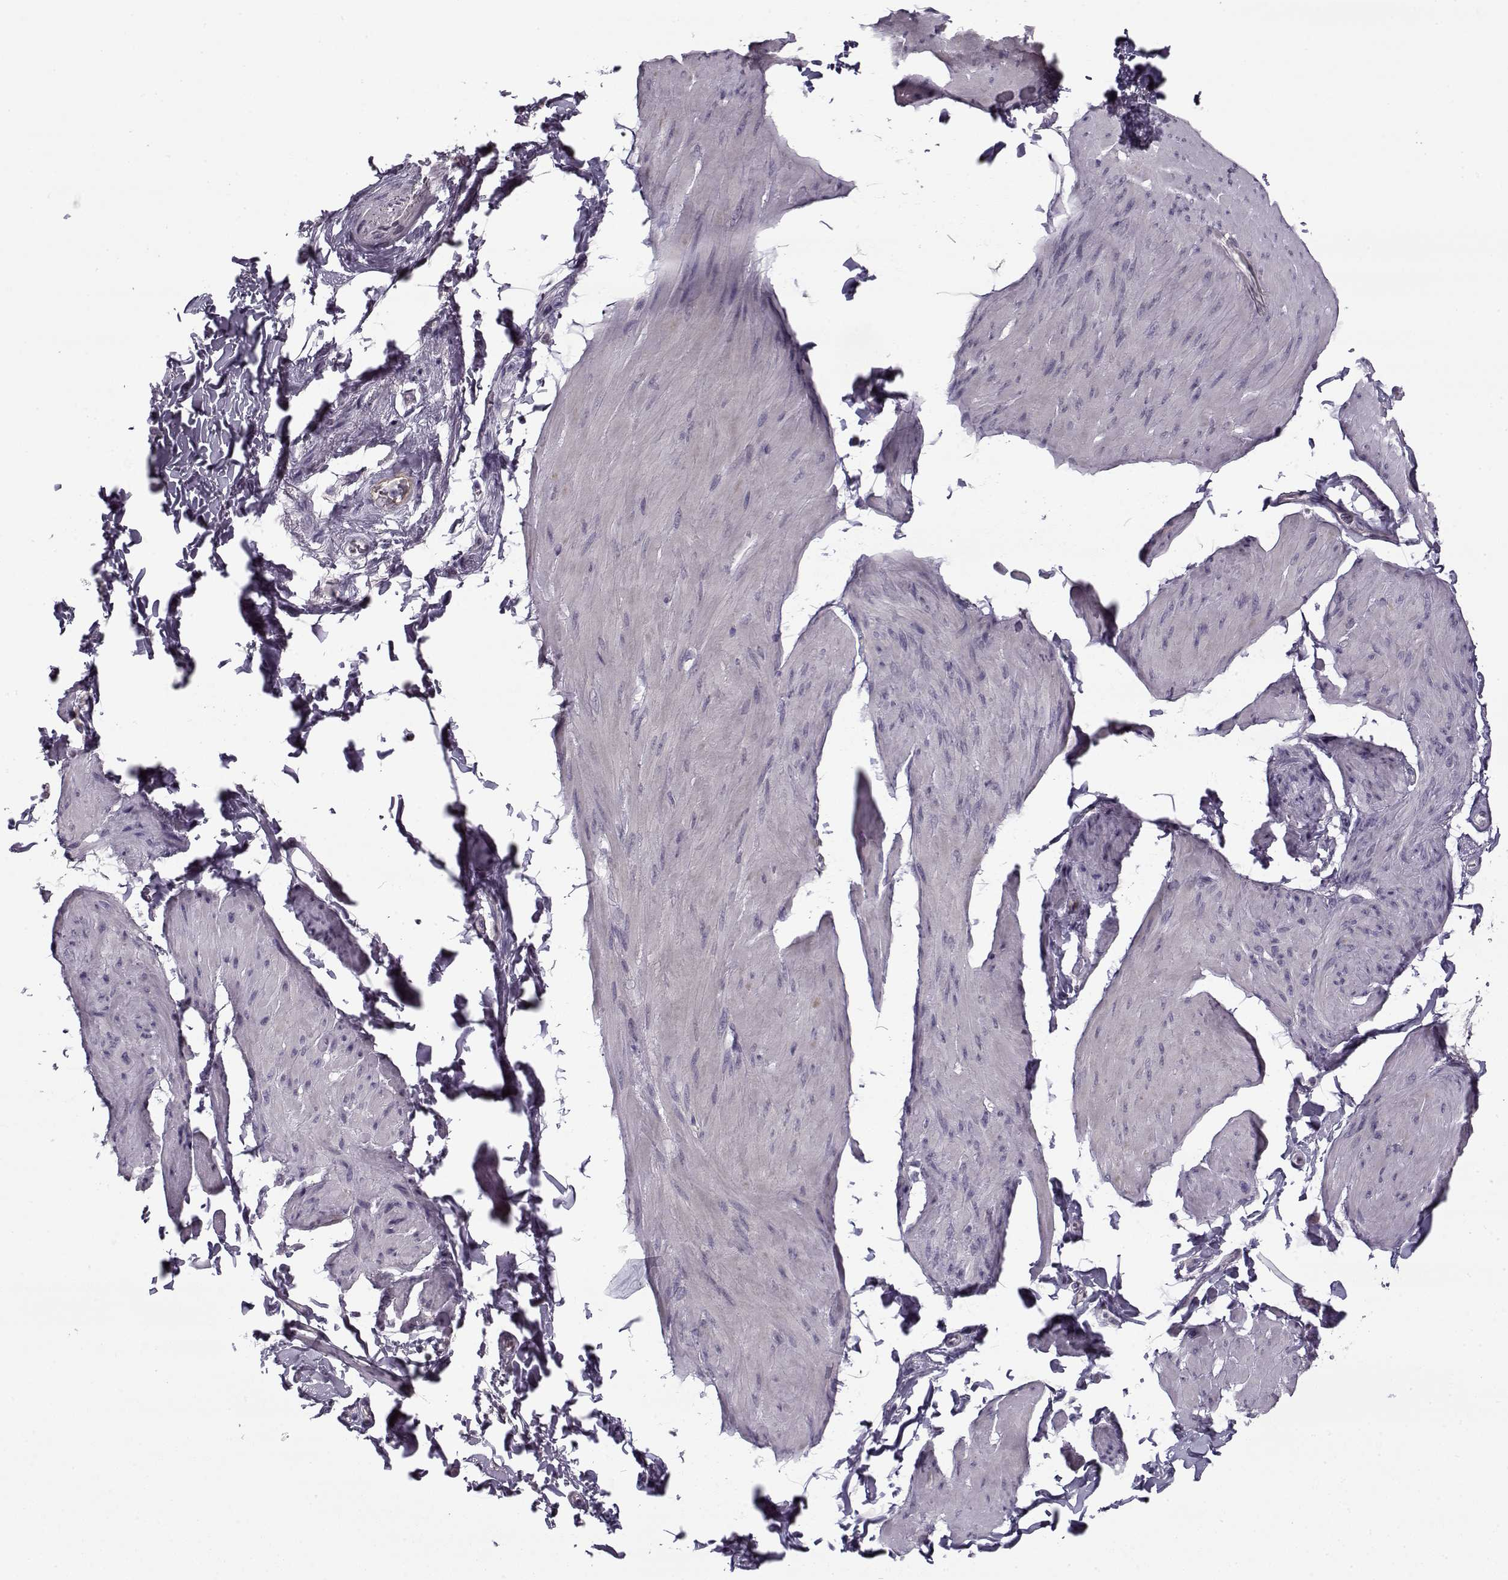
{"staining": {"intensity": "negative", "quantity": "none", "location": "none"}, "tissue": "smooth muscle", "cell_type": "Smooth muscle cells", "image_type": "normal", "snomed": [{"axis": "morphology", "description": "Normal tissue, NOS"}, {"axis": "topography", "description": "Adipose tissue"}, {"axis": "topography", "description": "Smooth muscle"}, {"axis": "topography", "description": "Peripheral nerve tissue"}], "caption": "This is a image of immunohistochemistry staining of normal smooth muscle, which shows no staining in smooth muscle cells. Nuclei are stained in blue.", "gene": "PNMT", "patient": {"sex": "male", "age": 83}}